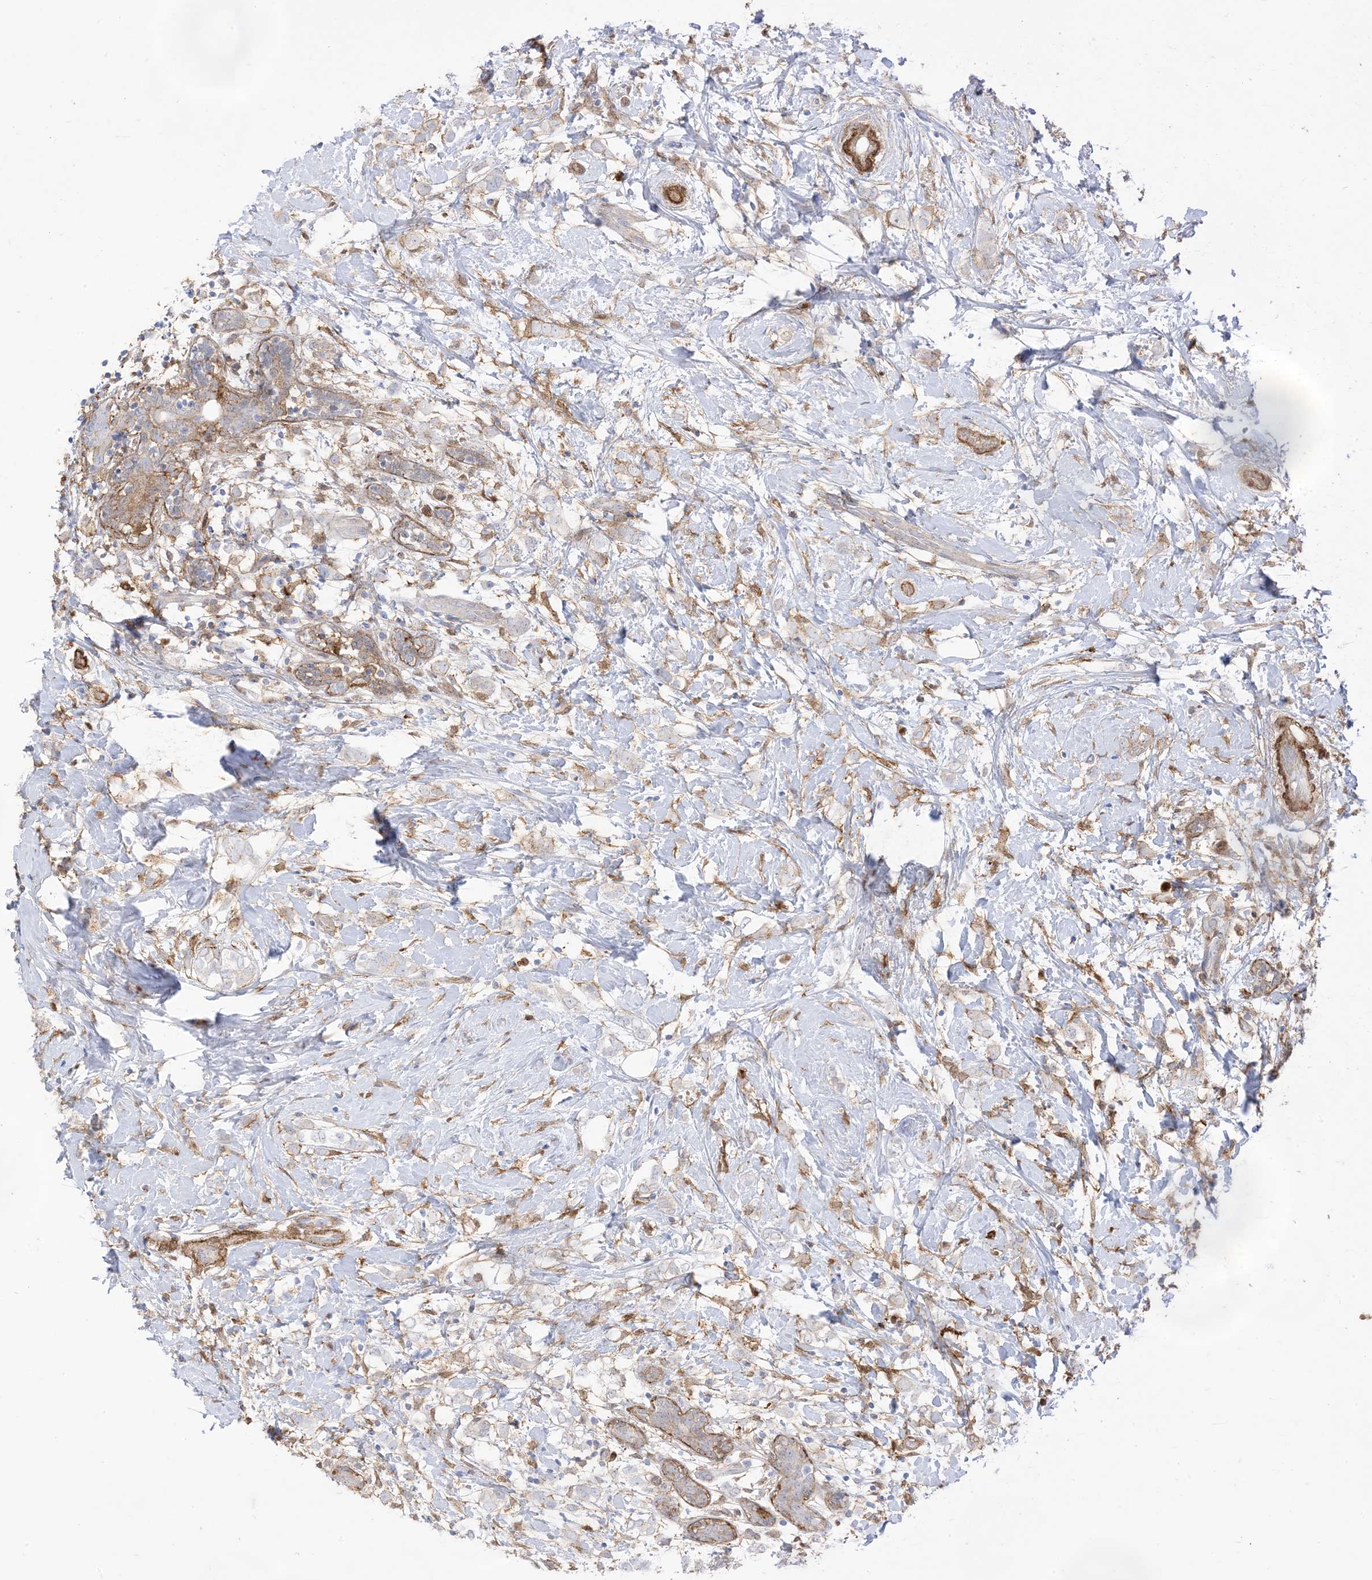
{"staining": {"intensity": "negative", "quantity": "none", "location": "none"}, "tissue": "breast cancer", "cell_type": "Tumor cells", "image_type": "cancer", "snomed": [{"axis": "morphology", "description": "Normal tissue, NOS"}, {"axis": "morphology", "description": "Lobular carcinoma"}, {"axis": "topography", "description": "Breast"}], "caption": "The micrograph demonstrates no staining of tumor cells in breast lobular carcinoma.", "gene": "GSN", "patient": {"sex": "female", "age": 47}}